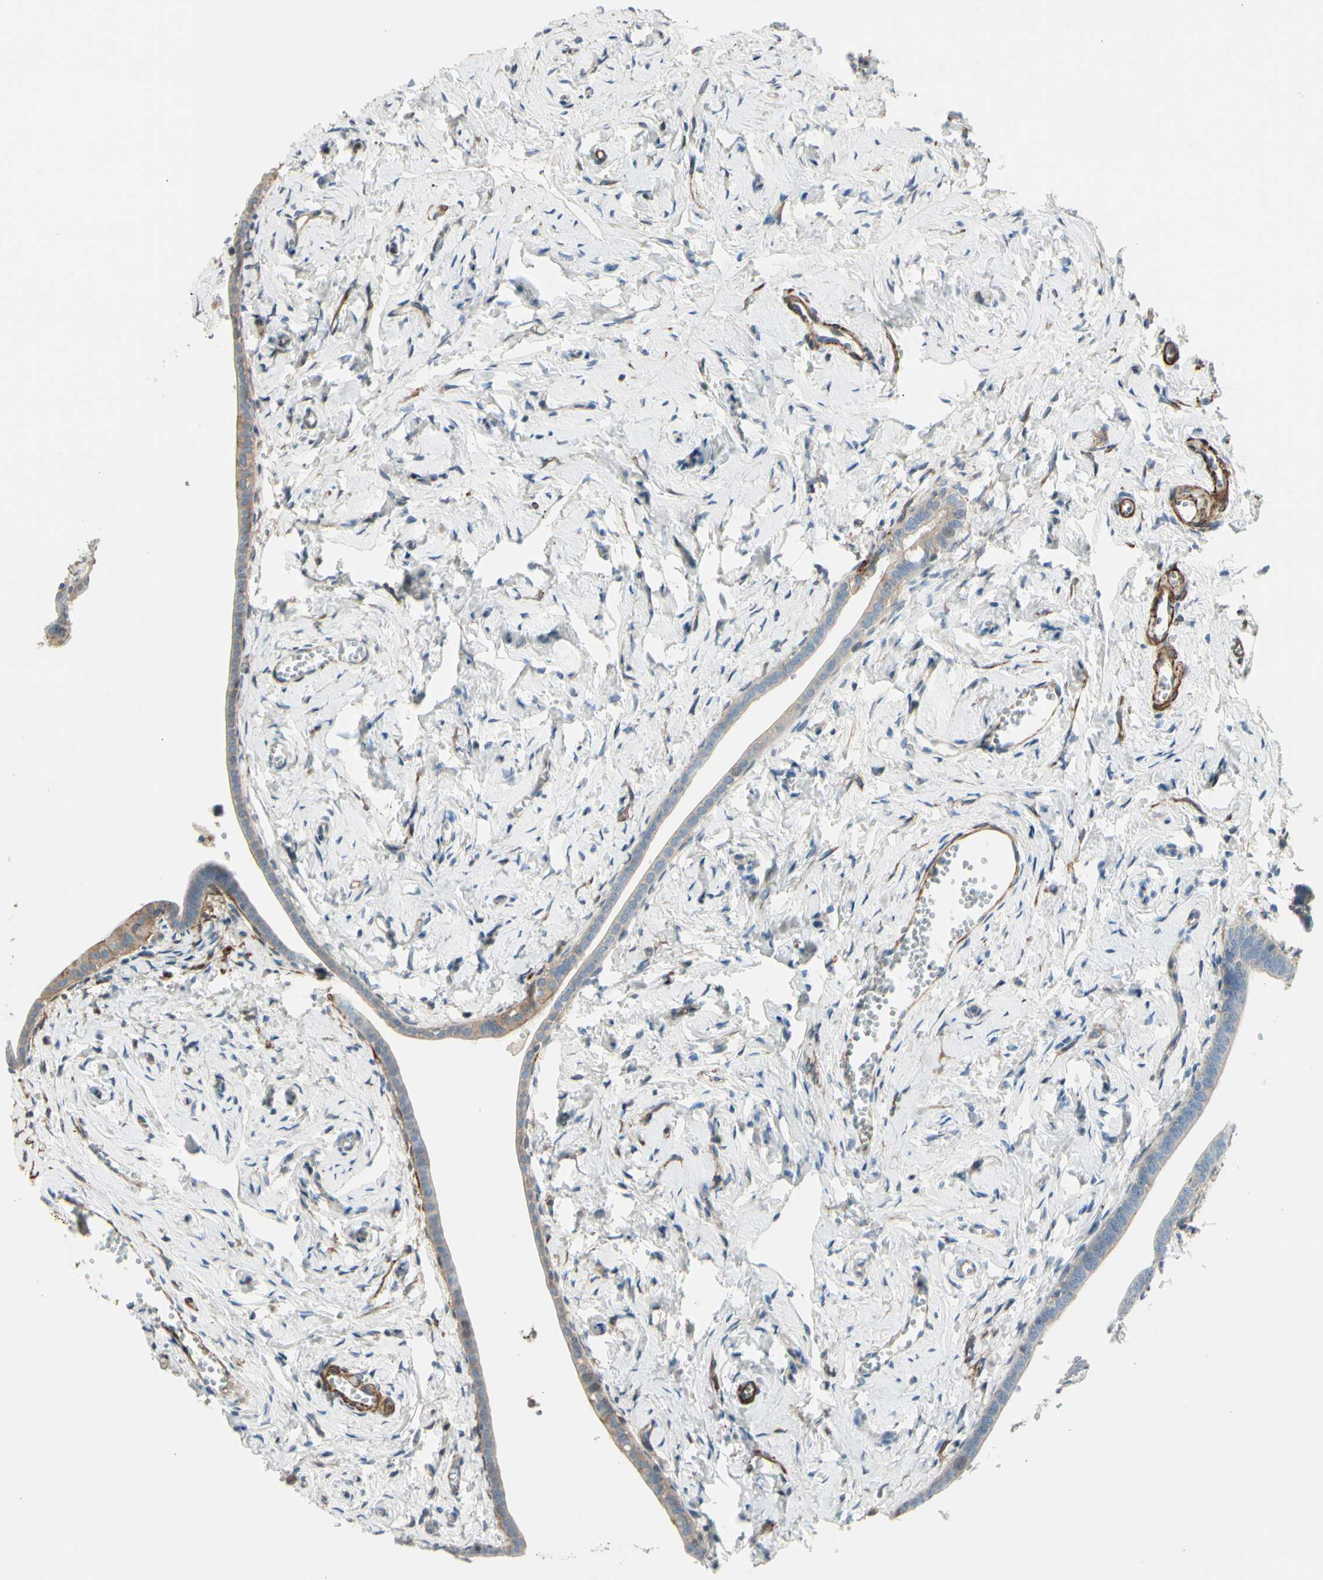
{"staining": {"intensity": "moderate", "quantity": "<25%", "location": "cytoplasmic/membranous"}, "tissue": "fallopian tube", "cell_type": "Glandular cells", "image_type": "normal", "snomed": [{"axis": "morphology", "description": "Normal tissue, NOS"}, {"axis": "topography", "description": "Fallopian tube"}], "caption": "A photomicrograph showing moderate cytoplasmic/membranous positivity in about <25% of glandular cells in benign fallopian tube, as visualized by brown immunohistochemical staining.", "gene": "TPM1", "patient": {"sex": "female", "age": 71}}